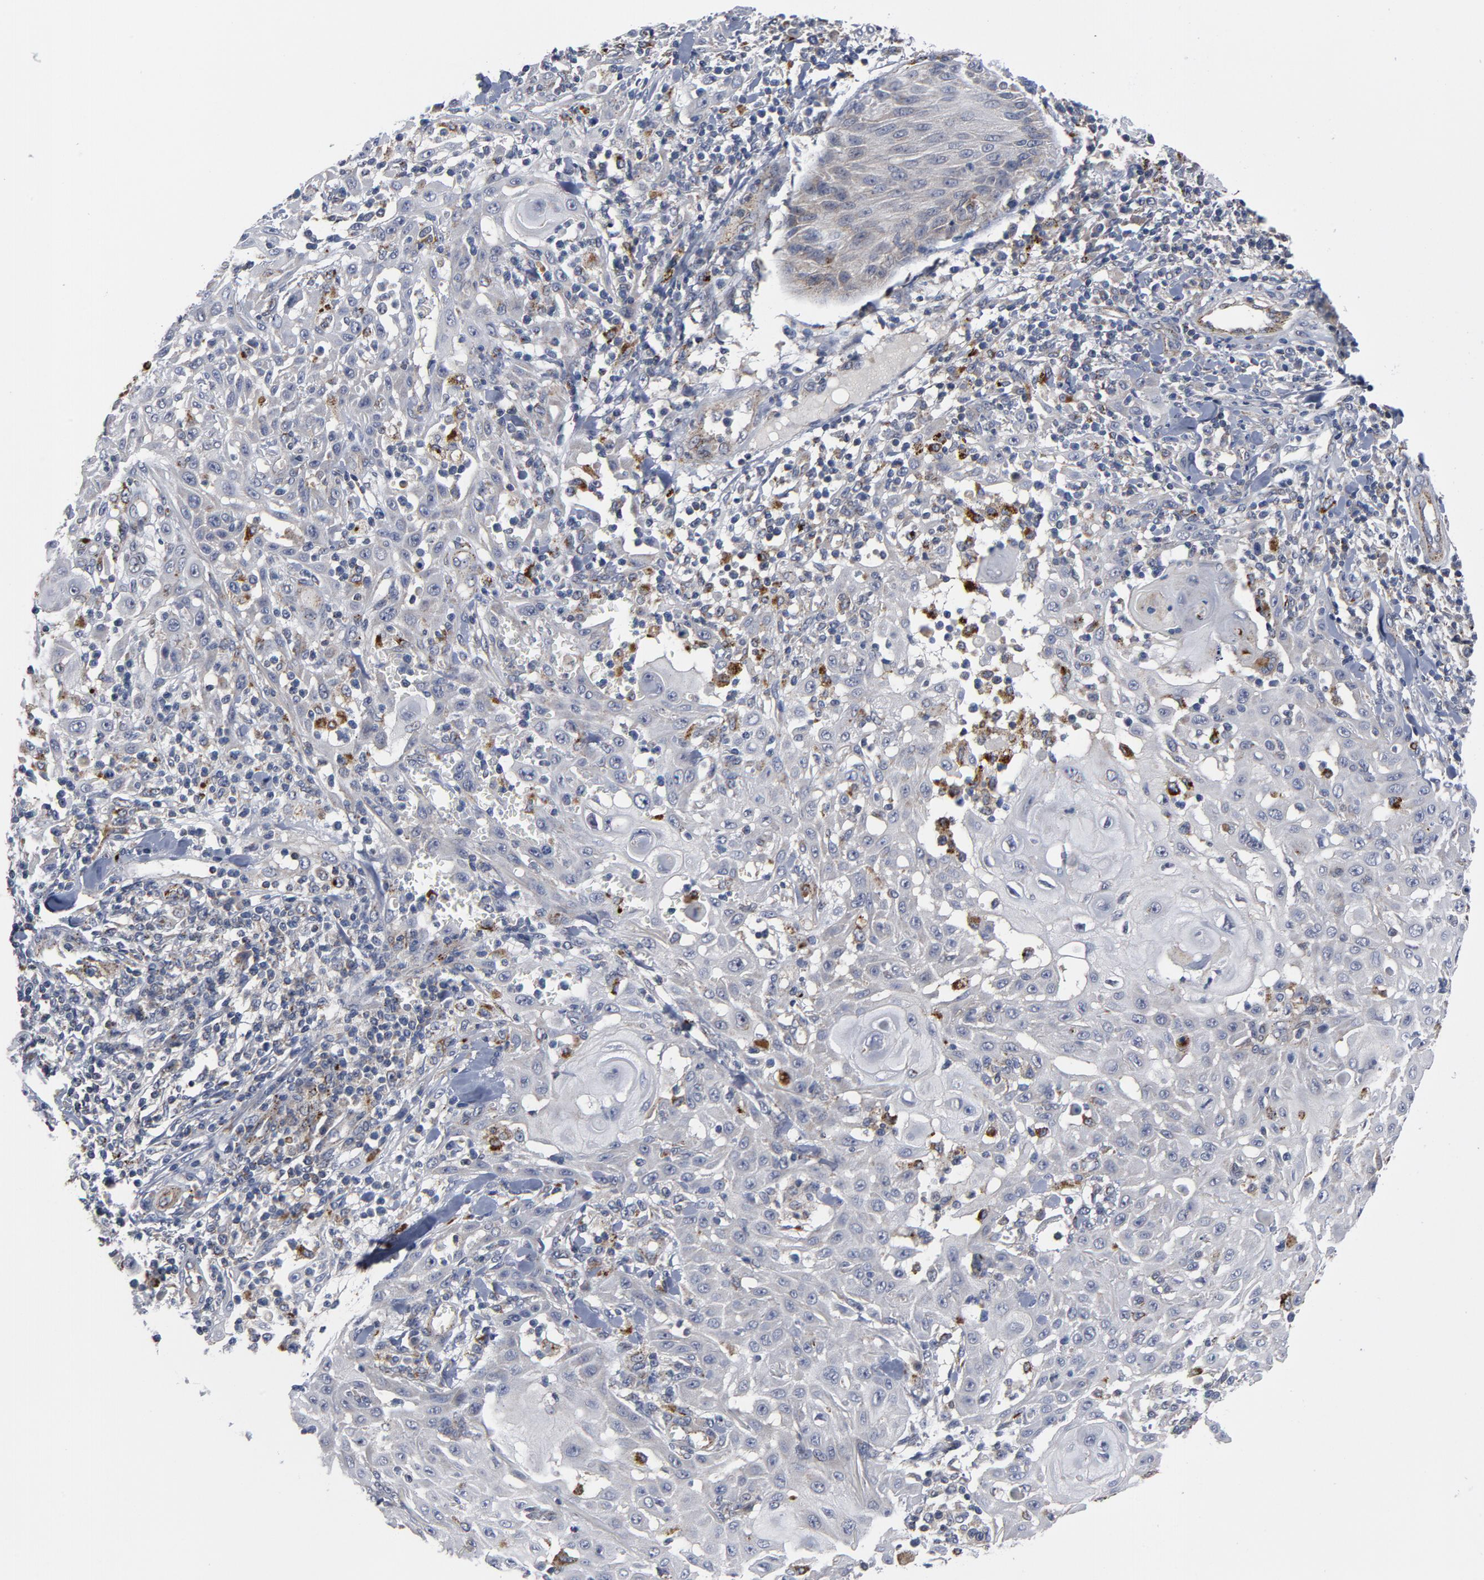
{"staining": {"intensity": "negative", "quantity": "none", "location": "none"}, "tissue": "skin cancer", "cell_type": "Tumor cells", "image_type": "cancer", "snomed": [{"axis": "morphology", "description": "Squamous cell carcinoma, NOS"}, {"axis": "topography", "description": "Skin"}], "caption": "This is an IHC image of squamous cell carcinoma (skin). There is no positivity in tumor cells.", "gene": "AKT2", "patient": {"sex": "male", "age": 24}}